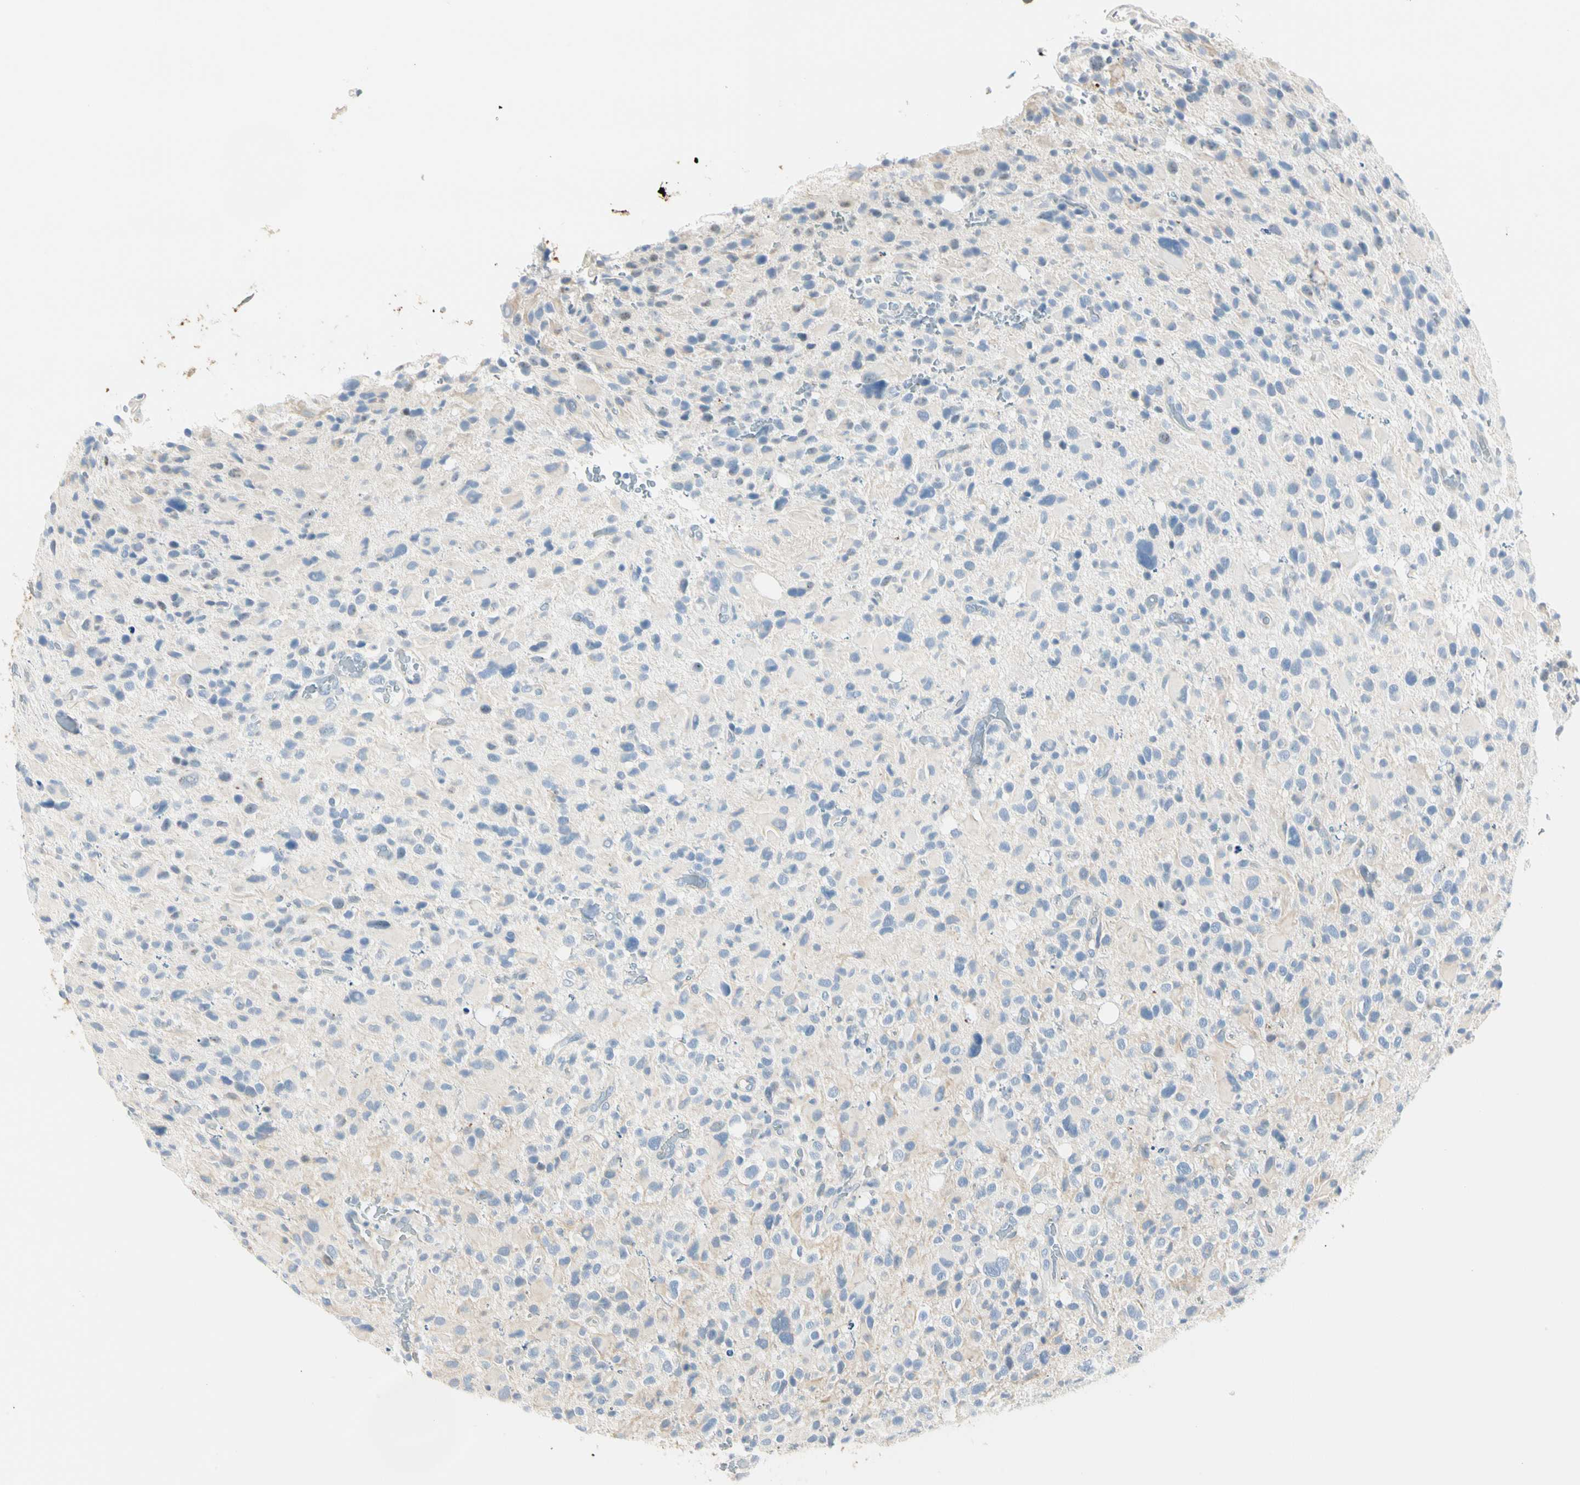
{"staining": {"intensity": "weak", "quantity": "25%-75%", "location": "cytoplasmic/membranous"}, "tissue": "glioma", "cell_type": "Tumor cells", "image_type": "cancer", "snomed": [{"axis": "morphology", "description": "Glioma, malignant, High grade"}, {"axis": "topography", "description": "Brain"}], "caption": "Immunohistochemistry (IHC) image of neoplastic tissue: glioma stained using immunohistochemistry demonstrates low levels of weak protein expression localized specifically in the cytoplasmic/membranous of tumor cells, appearing as a cytoplasmic/membranous brown color.", "gene": "LAMB3", "patient": {"sex": "male", "age": 48}}